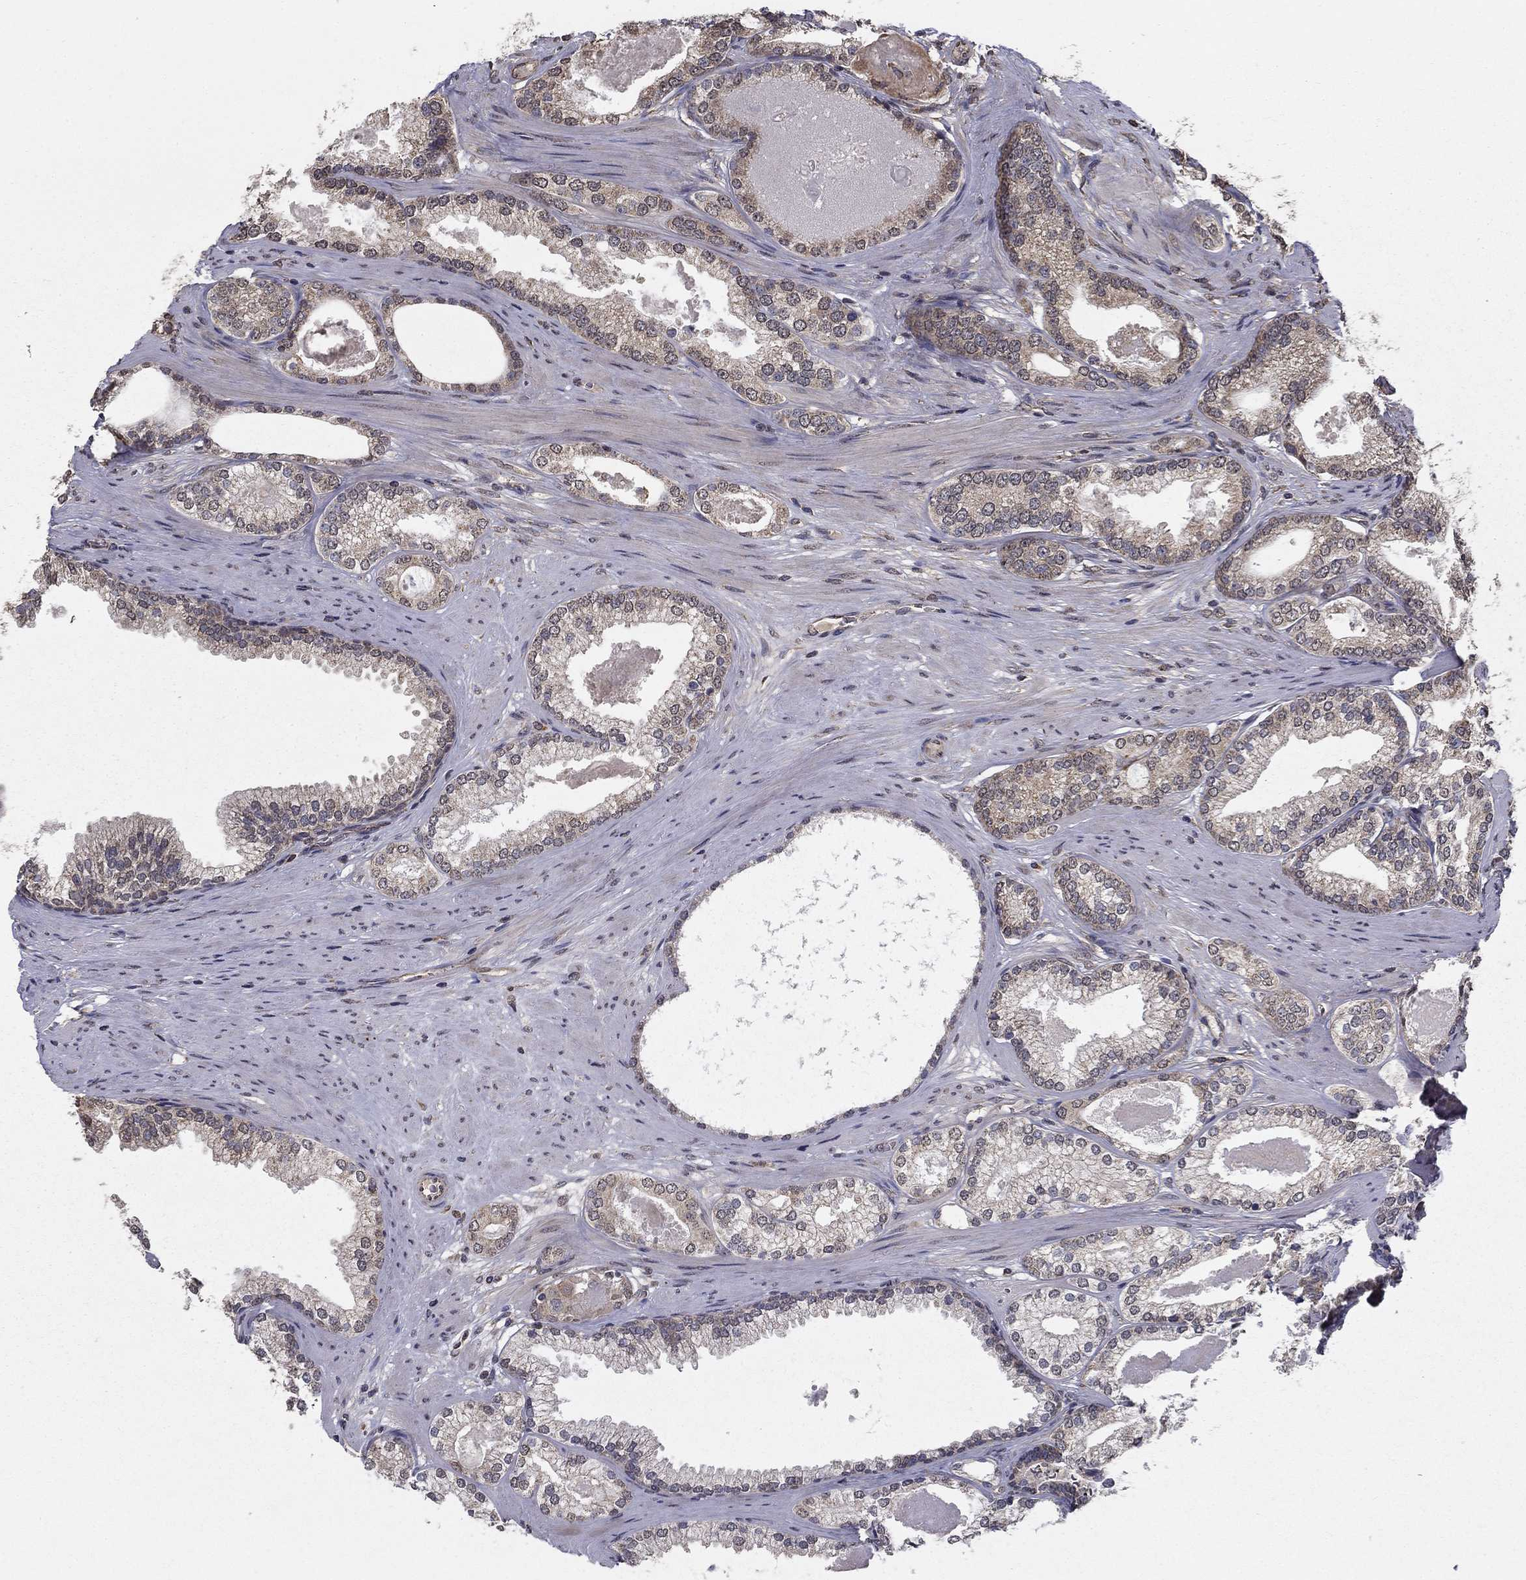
{"staining": {"intensity": "weak", "quantity": "25%-75%", "location": "cytoplasmic/membranous"}, "tissue": "prostate cancer", "cell_type": "Tumor cells", "image_type": "cancer", "snomed": [{"axis": "morphology", "description": "Adenocarcinoma, High grade"}, {"axis": "topography", "description": "Prostate and seminal vesicle, NOS"}], "caption": "This image reveals immunohistochemistry staining of prostate adenocarcinoma (high-grade), with low weak cytoplasmic/membranous positivity in approximately 25%-75% of tumor cells.", "gene": "SLC2A13", "patient": {"sex": "male", "age": 62}}